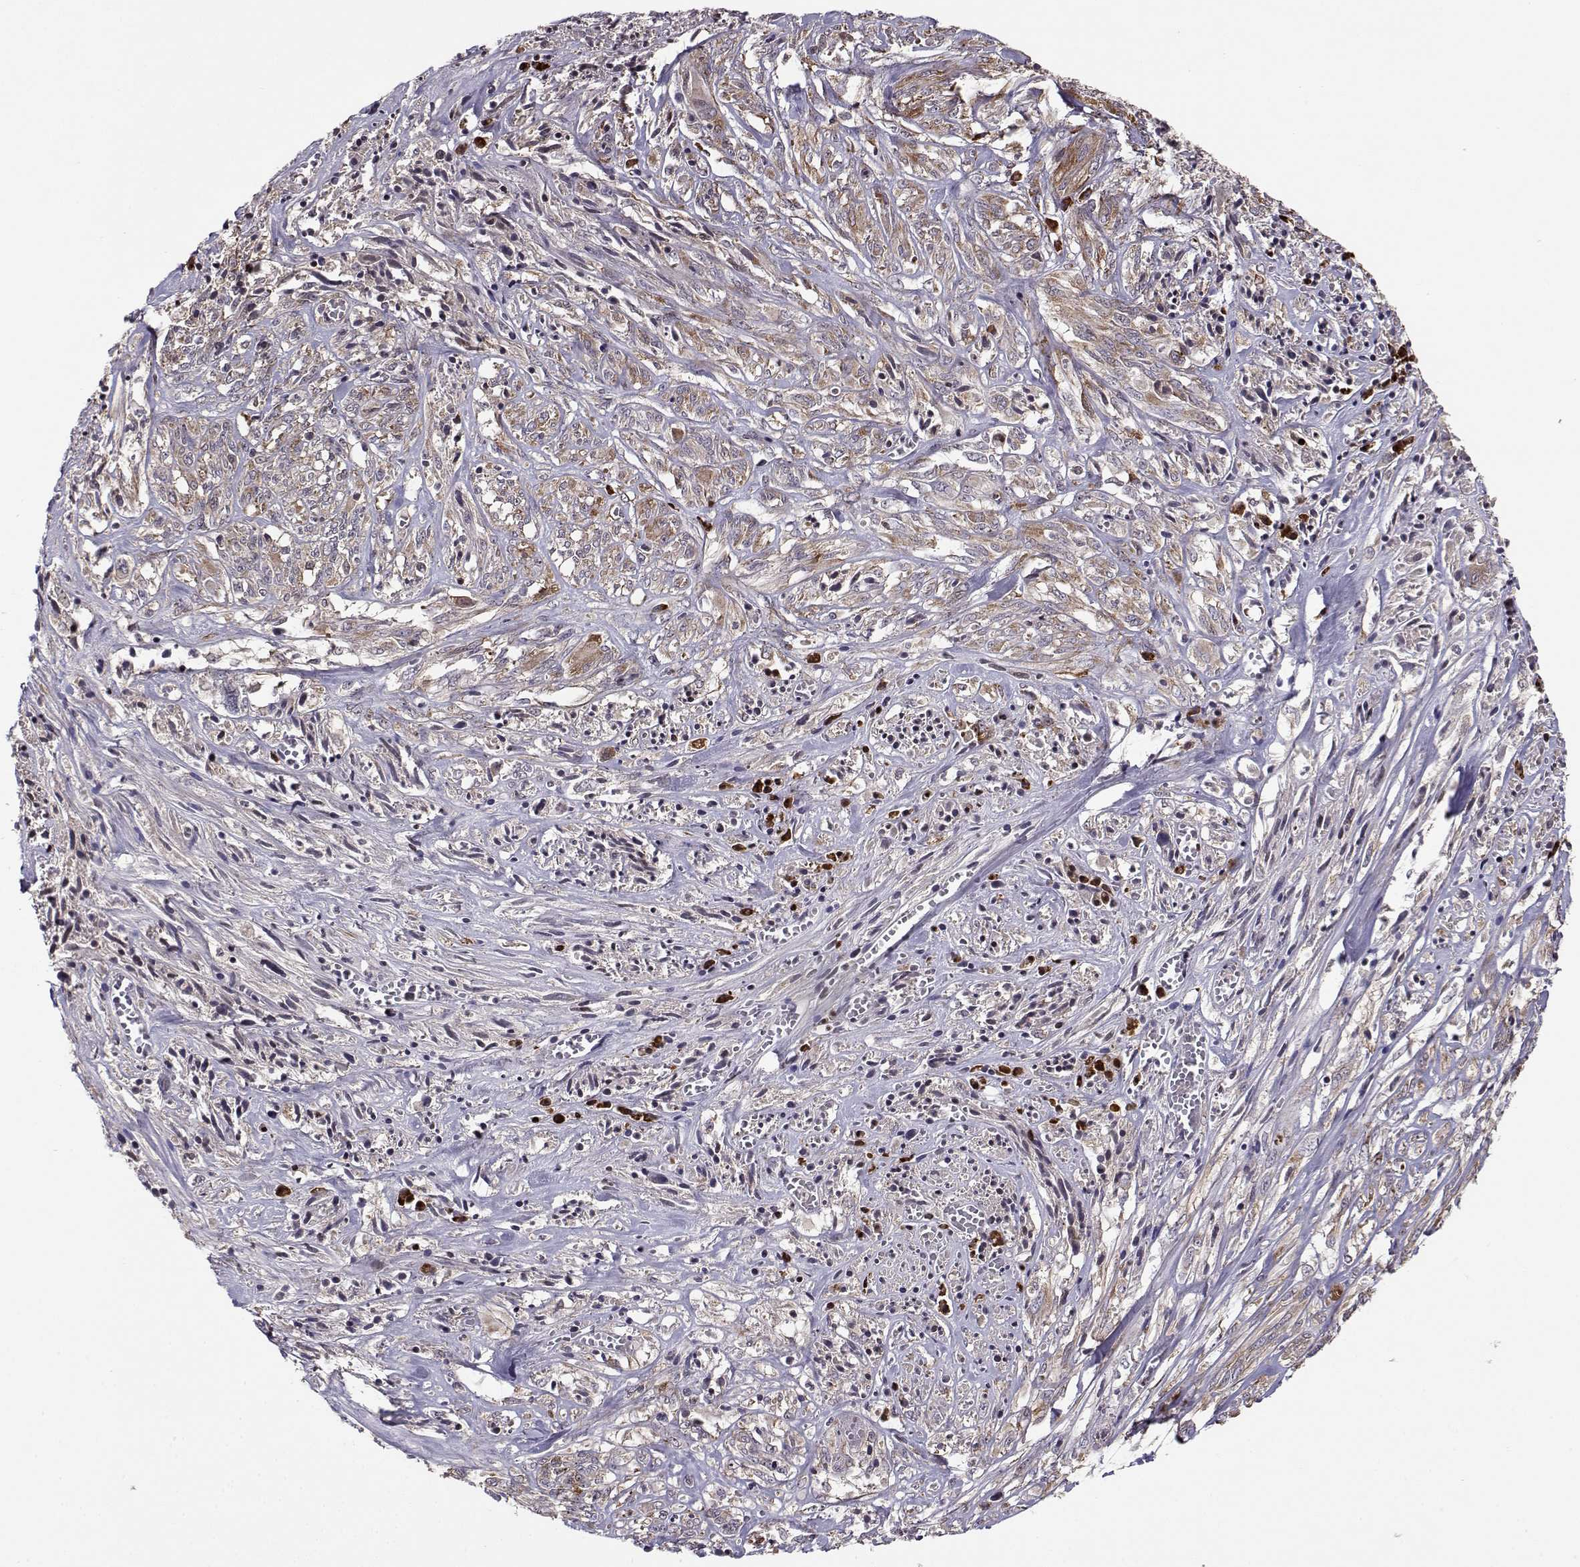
{"staining": {"intensity": "moderate", "quantity": ">75%", "location": "cytoplasmic/membranous"}, "tissue": "melanoma", "cell_type": "Tumor cells", "image_type": "cancer", "snomed": [{"axis": "morphology", "description": "Malignant melanoma, NOS"}, {"axis": "topography", "description": "Skin"}], "caption": "Protein expression by immunohistochemistry exhibits moderate cytoplasmic/membranous staining in about >75% of tumor cells in malignant melanoma. (DAB IHC with brightfield microscopy, high magnification).", "gene": "RPL31", "patient": {"sex": "female", "age": 91}}